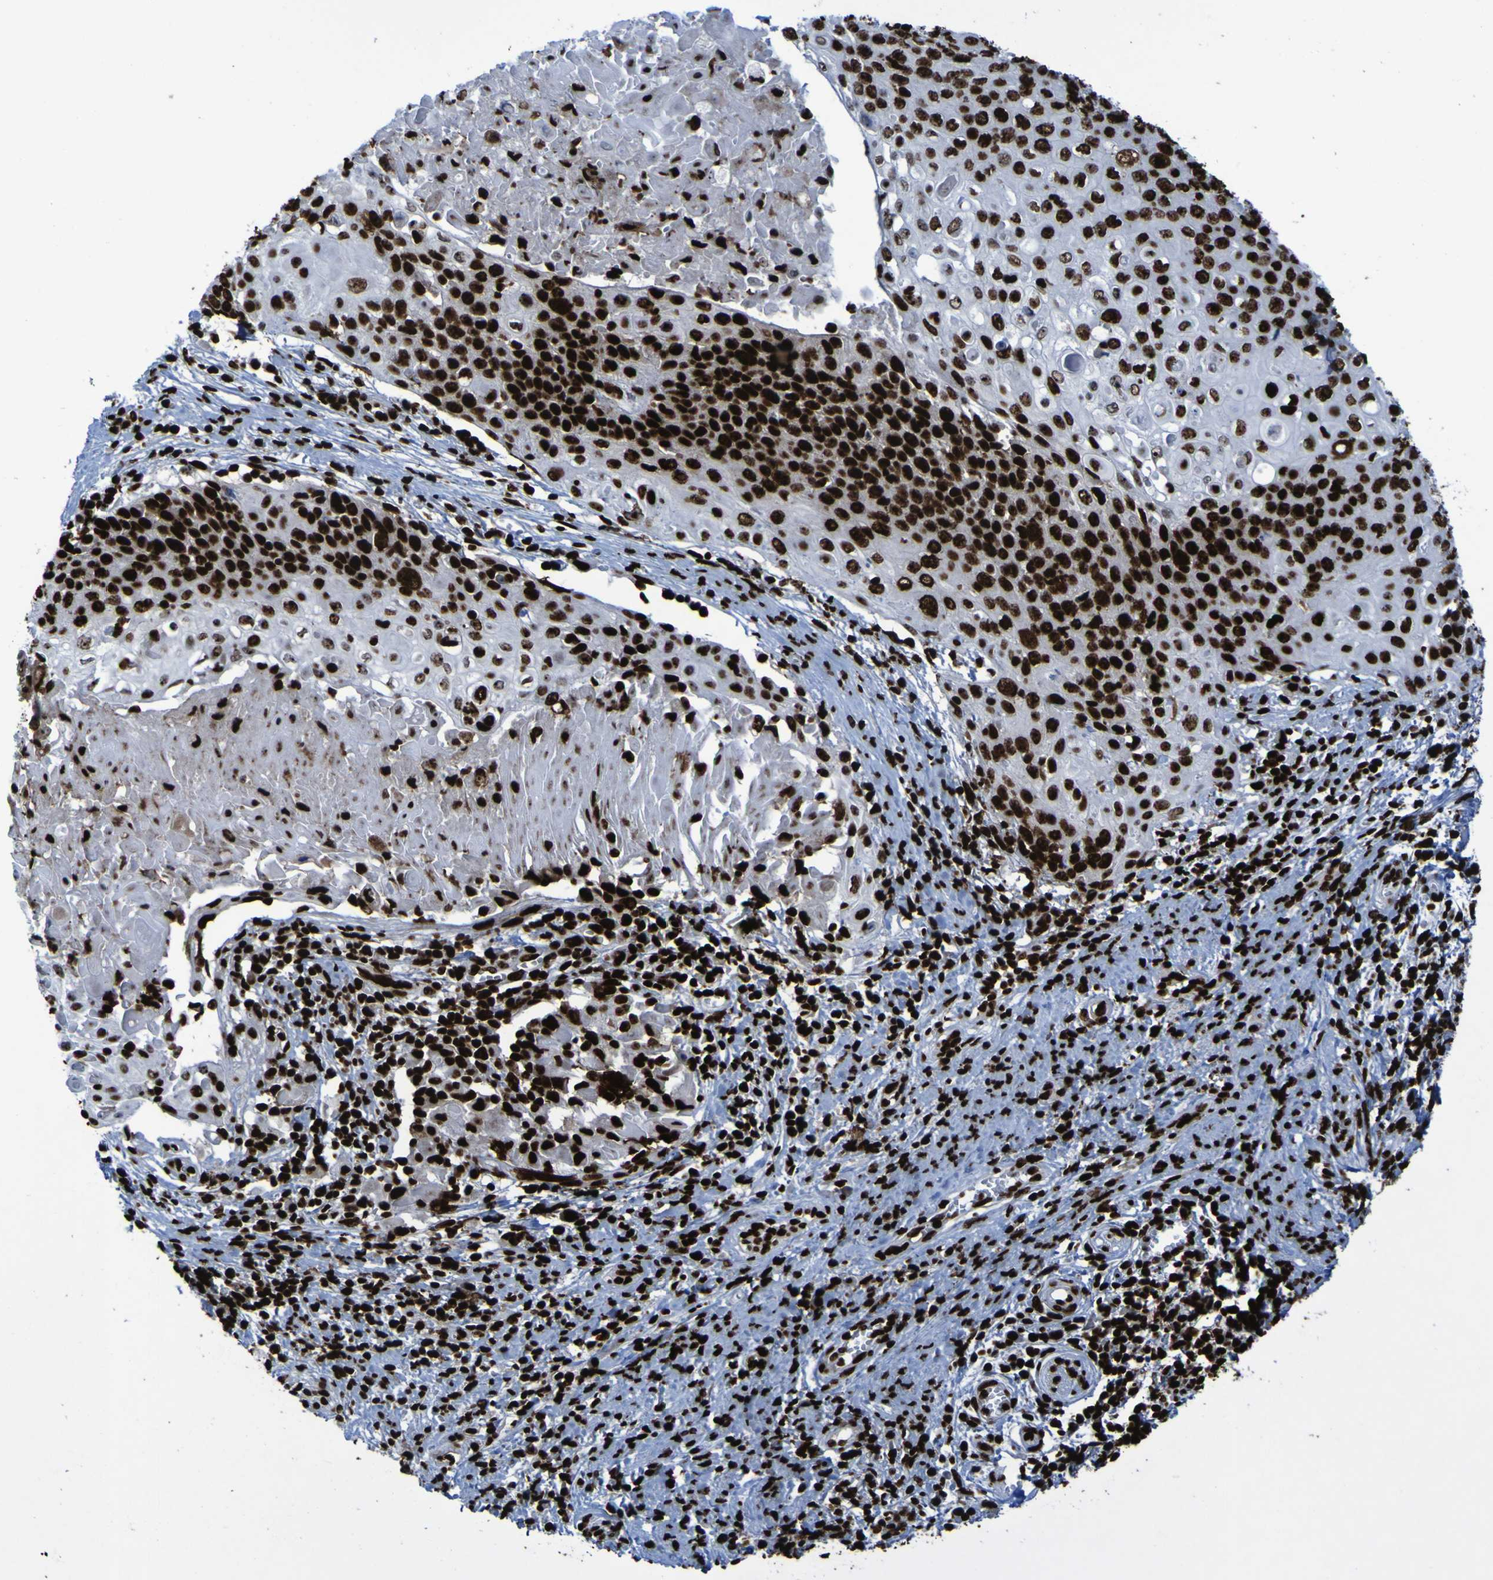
{"staining": {"intensity": "strong", "quantity": ">75%", "location": "nuclear"}, "tissue": "cervical cancer", "cell_type": "Tumor cells", "image_type": "cancer", "snomed": [{"axis": "morphology", "description": "Squamous cell carcinoma, NOS"}, {"axis": "topography", "description": "Cervix"}], "caption": "Immunohistochemical staining of human cervical squamous cell carcinoma exhibits high levels of strong nuclear positivity in approximately >75% of tumor cells. (DAB = brown stain, brightfield microscopy at high magnification).", "gene": "NPM1", "patient": {"sex": "female", "age": 39}}